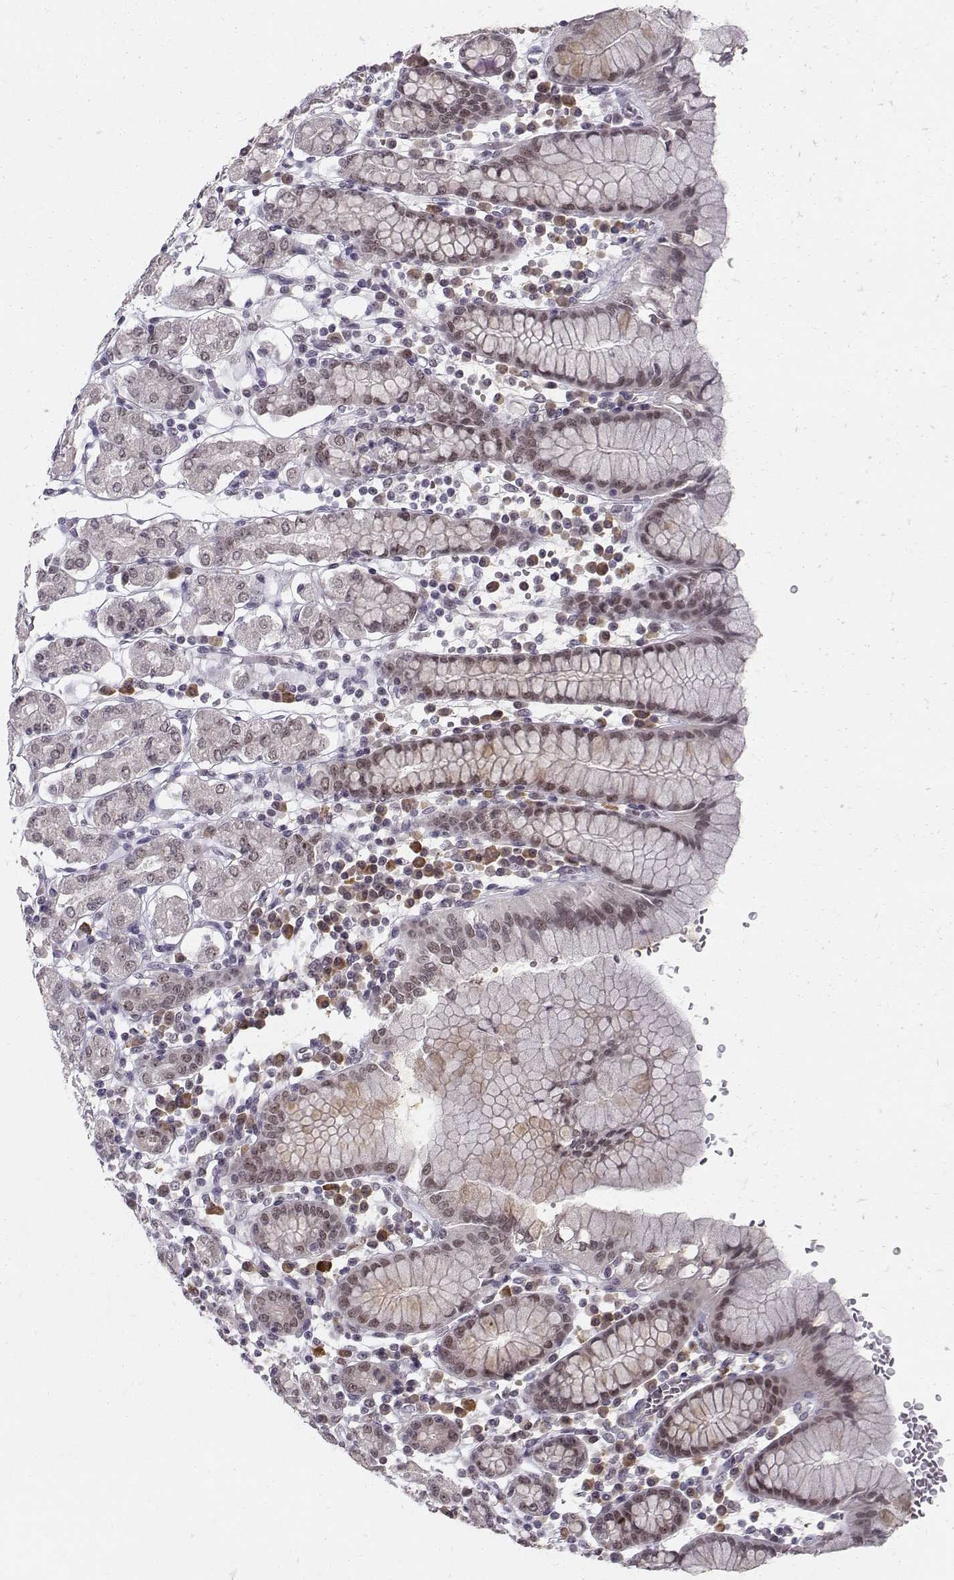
{"staining": {"intensity": "moderate", "quantity": "25%-75%", "location": "cytoplasmic/membranous,nuclear"}, "tissue": "stomach", "cell_type": "Glandular cells", "image_type": "normal", "snomed": [{"axis": "morphology", "description": "Normal tissue, NOS"}, {"axis": "topography", "description": "Stomach, upper"}, {"axis": "topography", "description": "Stomach"}], "caption": "Immunohistochemical staining of normal human stomach displays medium levels of moderate cytoplasmic/membranous,nuclear expression in about 25%-75% of glandular cells. (DAB = brown stain, brightfield microscopy at high magnification).", "gene": "RPP38", "patient": {"sex": "male", "age": 62}}